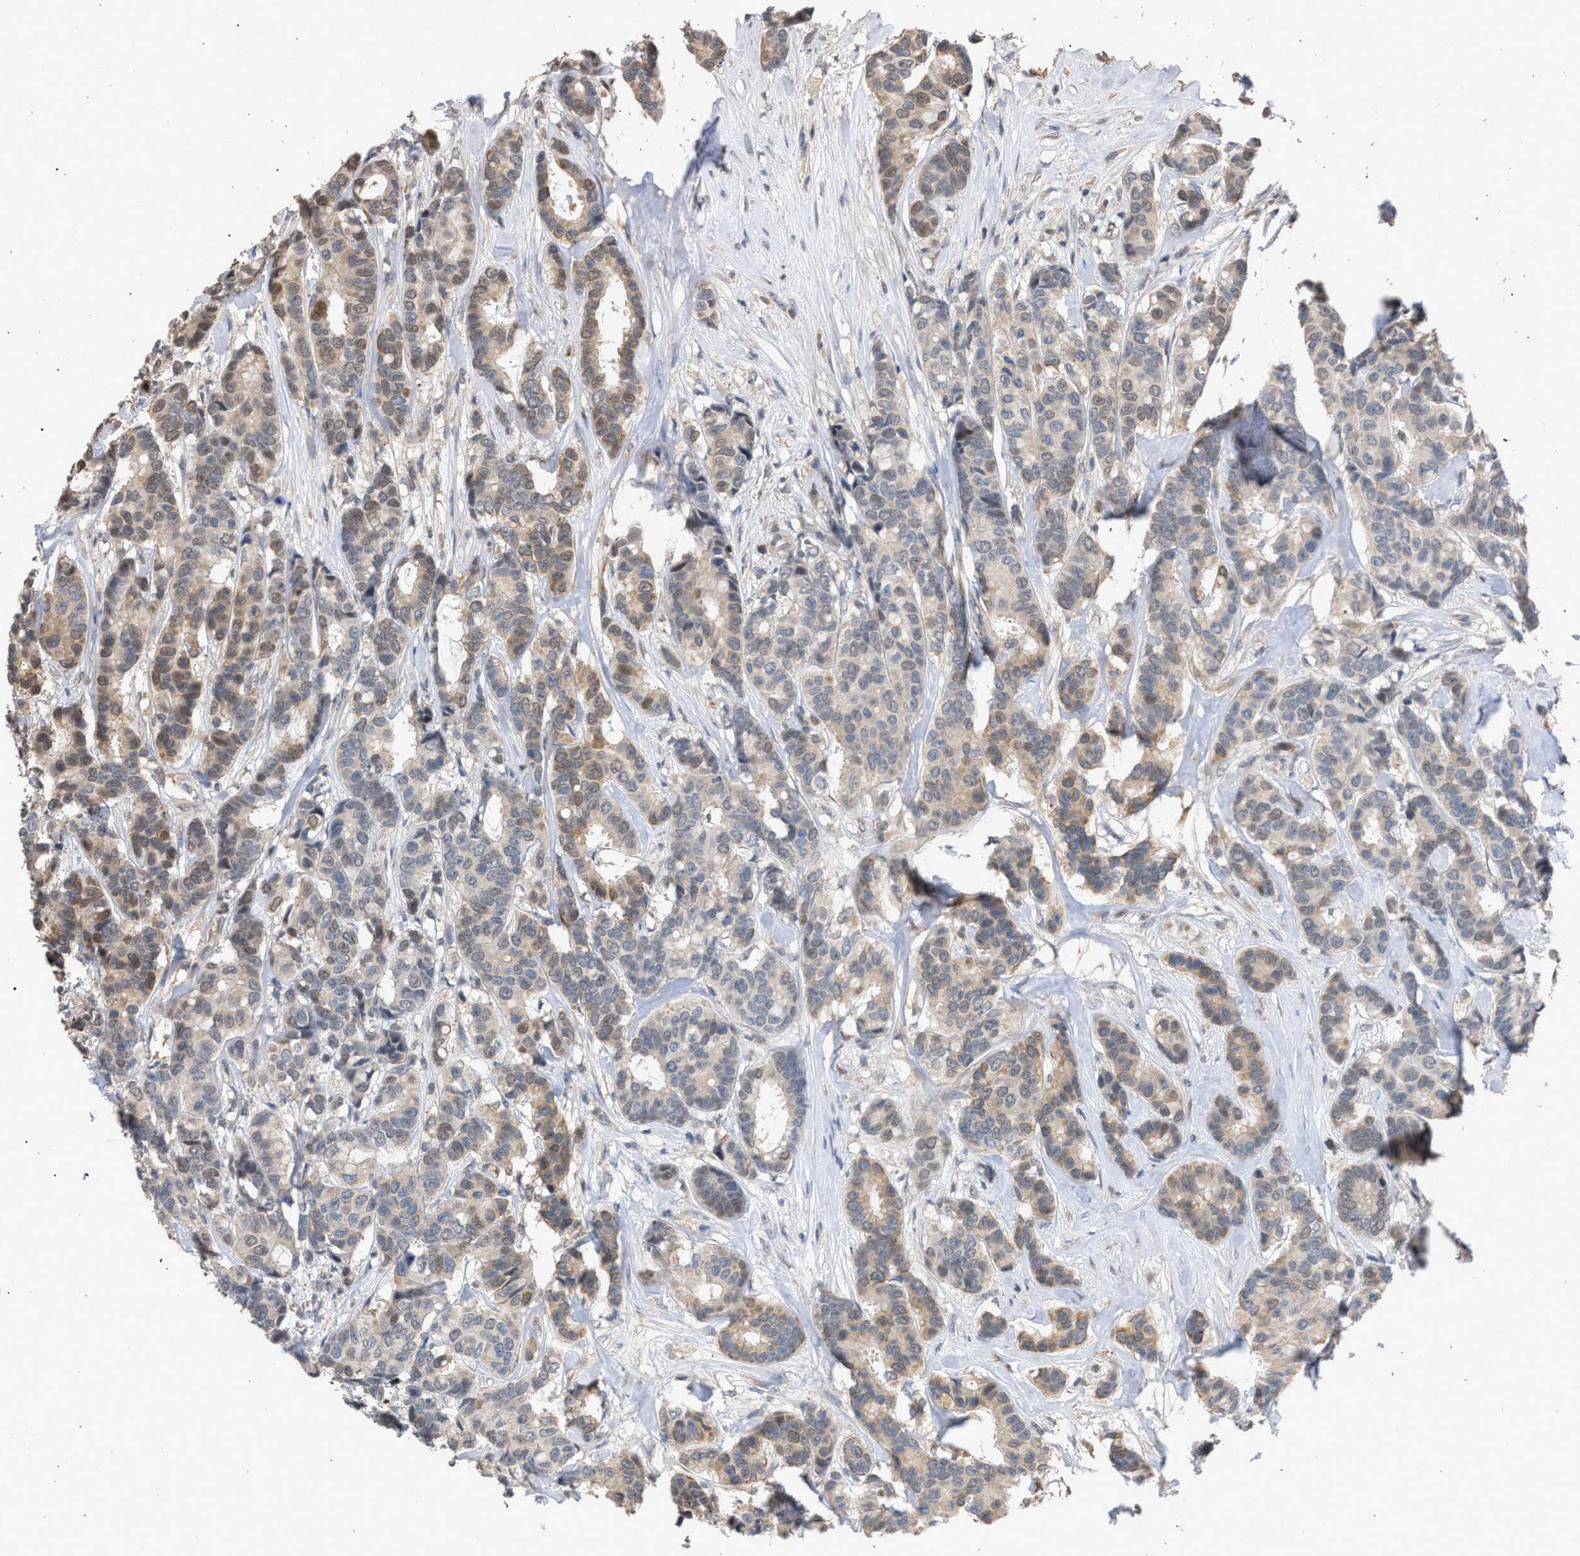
{"staining": {"intensity": "weak", "quantity": "25%-75%", "location": "cytoplasmic/membranous,nuclear"}, "tissue": "breast cancer", "cell_type": "Tumor cells", "image_type": "cancer", "snomed": [{"axis": "morphology", "description": "Duct carcinoma"}, {"axis": "topography", "description": "Breast"}], "caption": "Protein staining of breast infiltrating ductal carcinoma tissue reveals weak cytoplasmic/membranous and nuclear expression in approximately 25%-75% of tumor cells.", "gene": "TECPR1", "patient": {"sex": "female", "age": 87}}